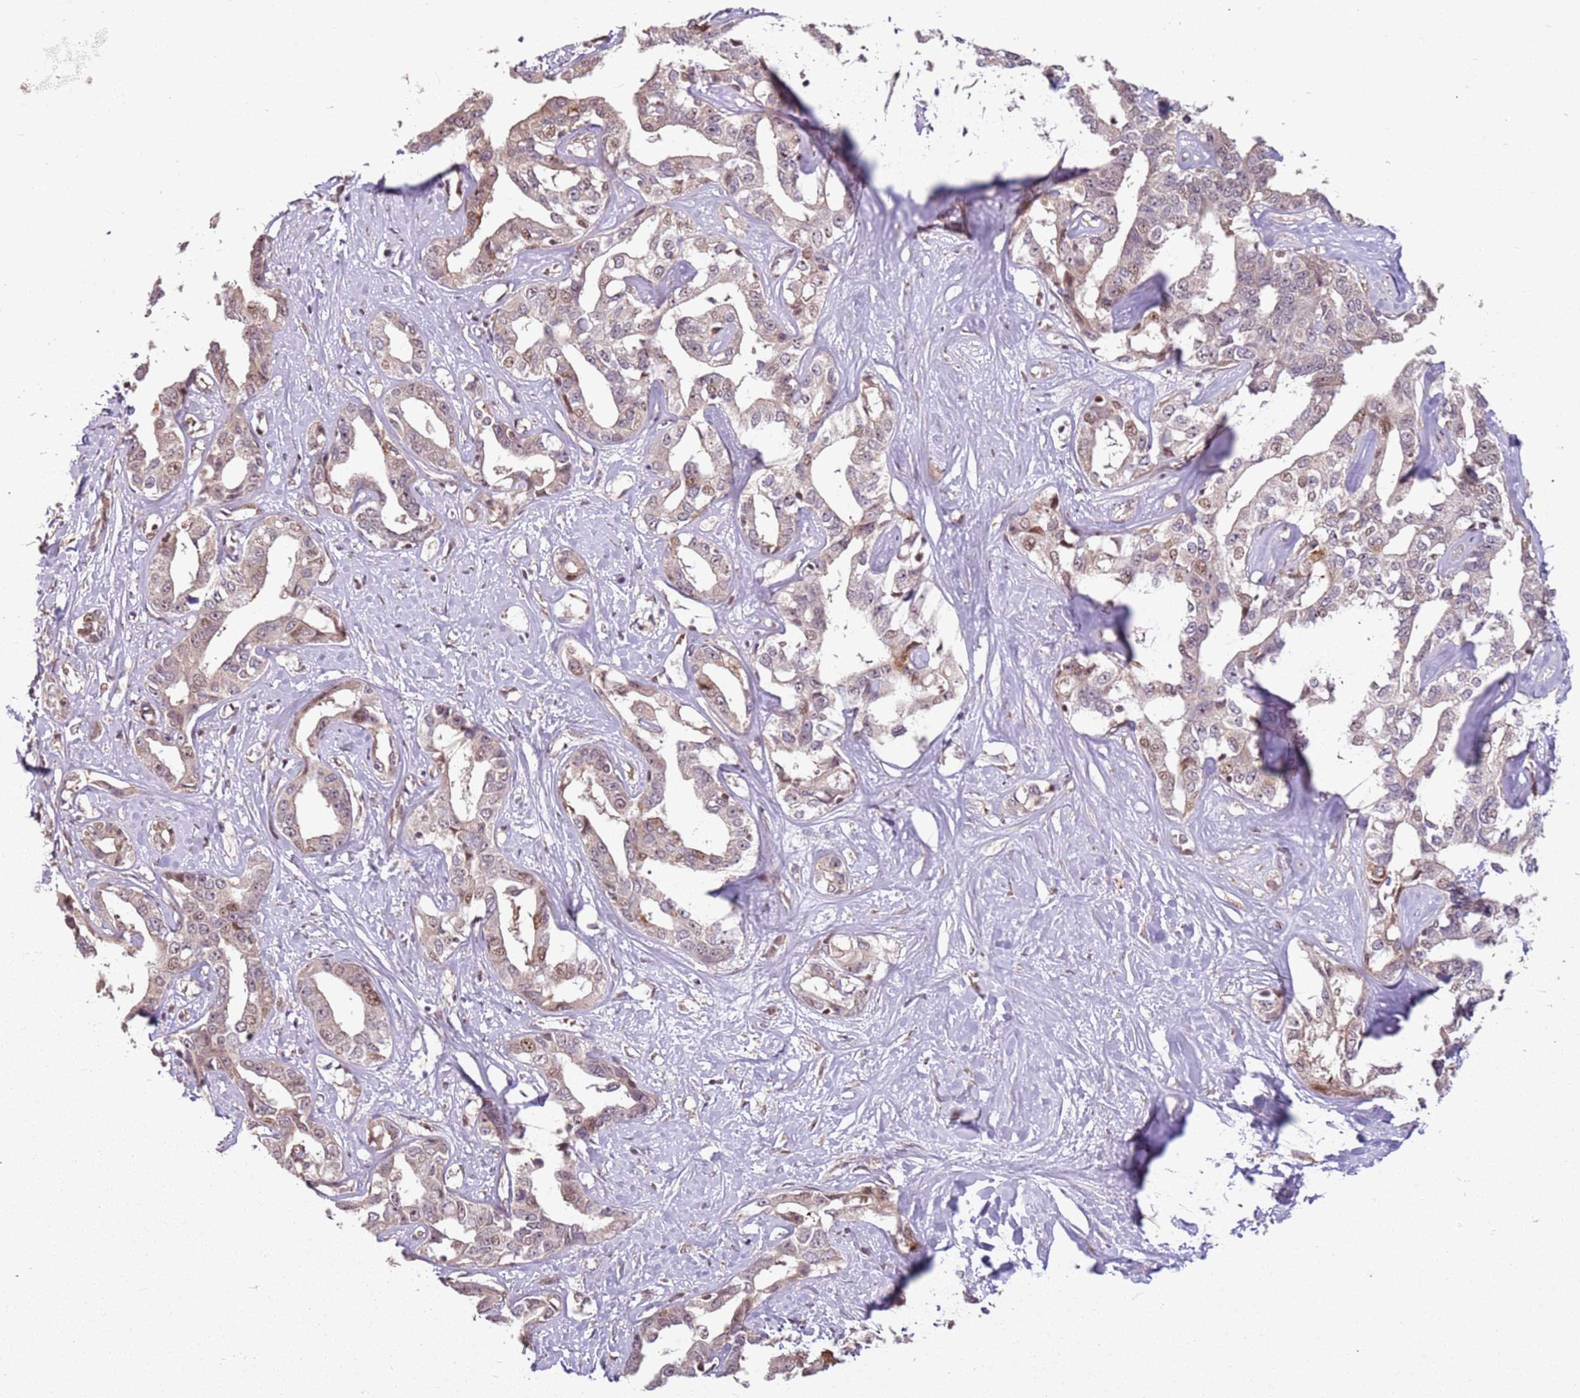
{"staining": {"intensity": "weak", "quantity": ">75%", "location": "cytoplasmic/membranous,nuclear"}, "tissue": "liver cancer", "cell_type": "Tumor cells", "image_type": "cancer", "snomed": [{"axis": "morphology", "description": "Cholangiocarcinoma"}, {"axis": "topography", "description": "Liver"}], "caption": "Protein expression analysis of liver cholangiocarcinoma reveals weak cytoplasmic/membranous and nuclear expression in about >75% of tumor cells. Nuclei are stained in blue.", "gene": "CHURC1", "patient": {"sex": "male", "age": 59}}